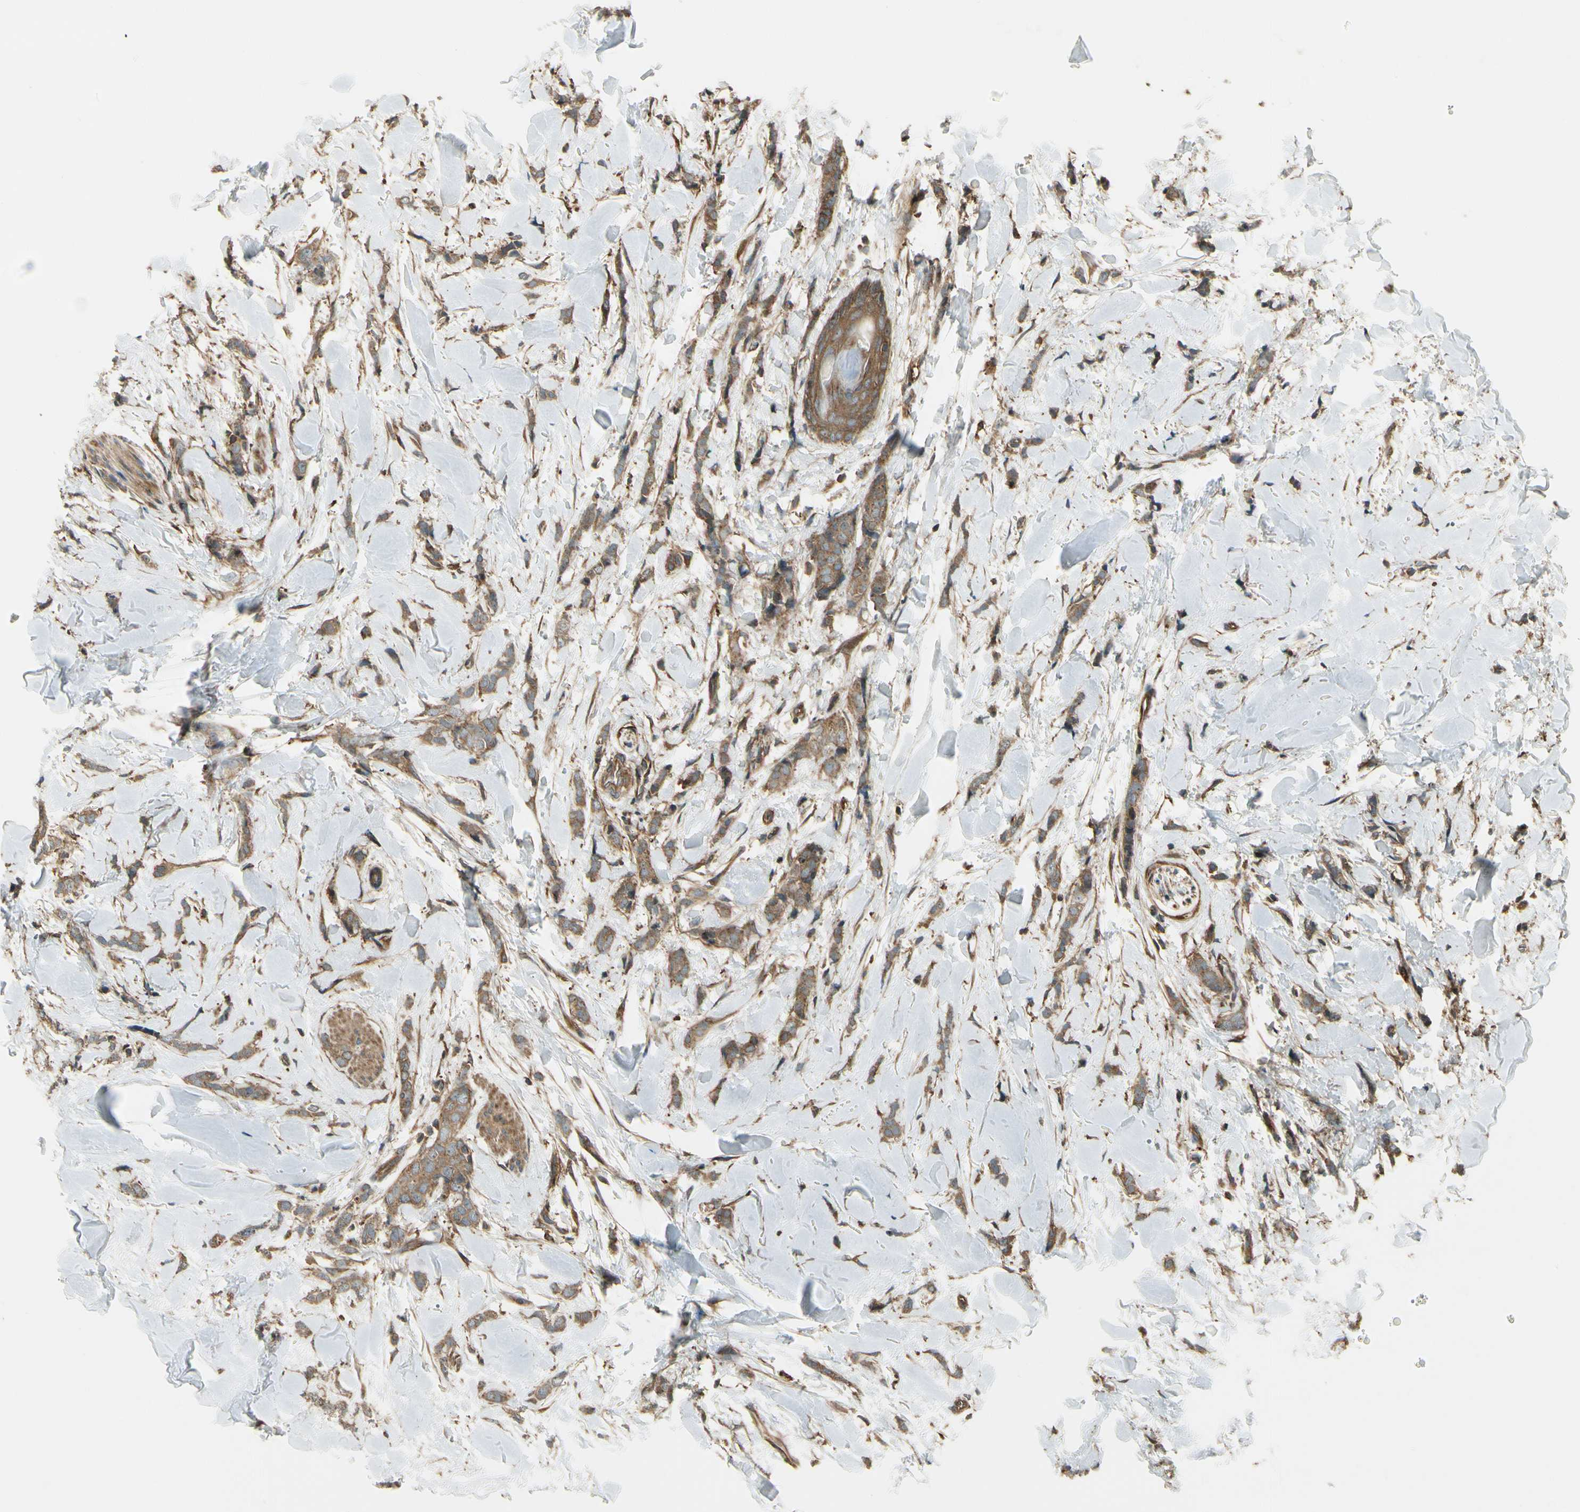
{"staining": {"intensity": "moderate", "quantity": ">75%", "location": "cytoplasmic/membranous"}, "tissue": "breast cancer", "cell_type": "Tumor cells", "image_type": "cancer", "snomed": [{"axis": "morphology", "description": "Lobular carcinoma"}, {"axis": "topography", "description": "Skin"}, {"axis": "topography", "description": "Breast"}], "caption": "Approximately >75% of tumor cells in breast cancer display moderate cytoplasmic/membranous protein expression as visualized by brown immunohistochemical staining.", "gene": "FKBP15", "patient": {"sex": "female", "age": 46}}